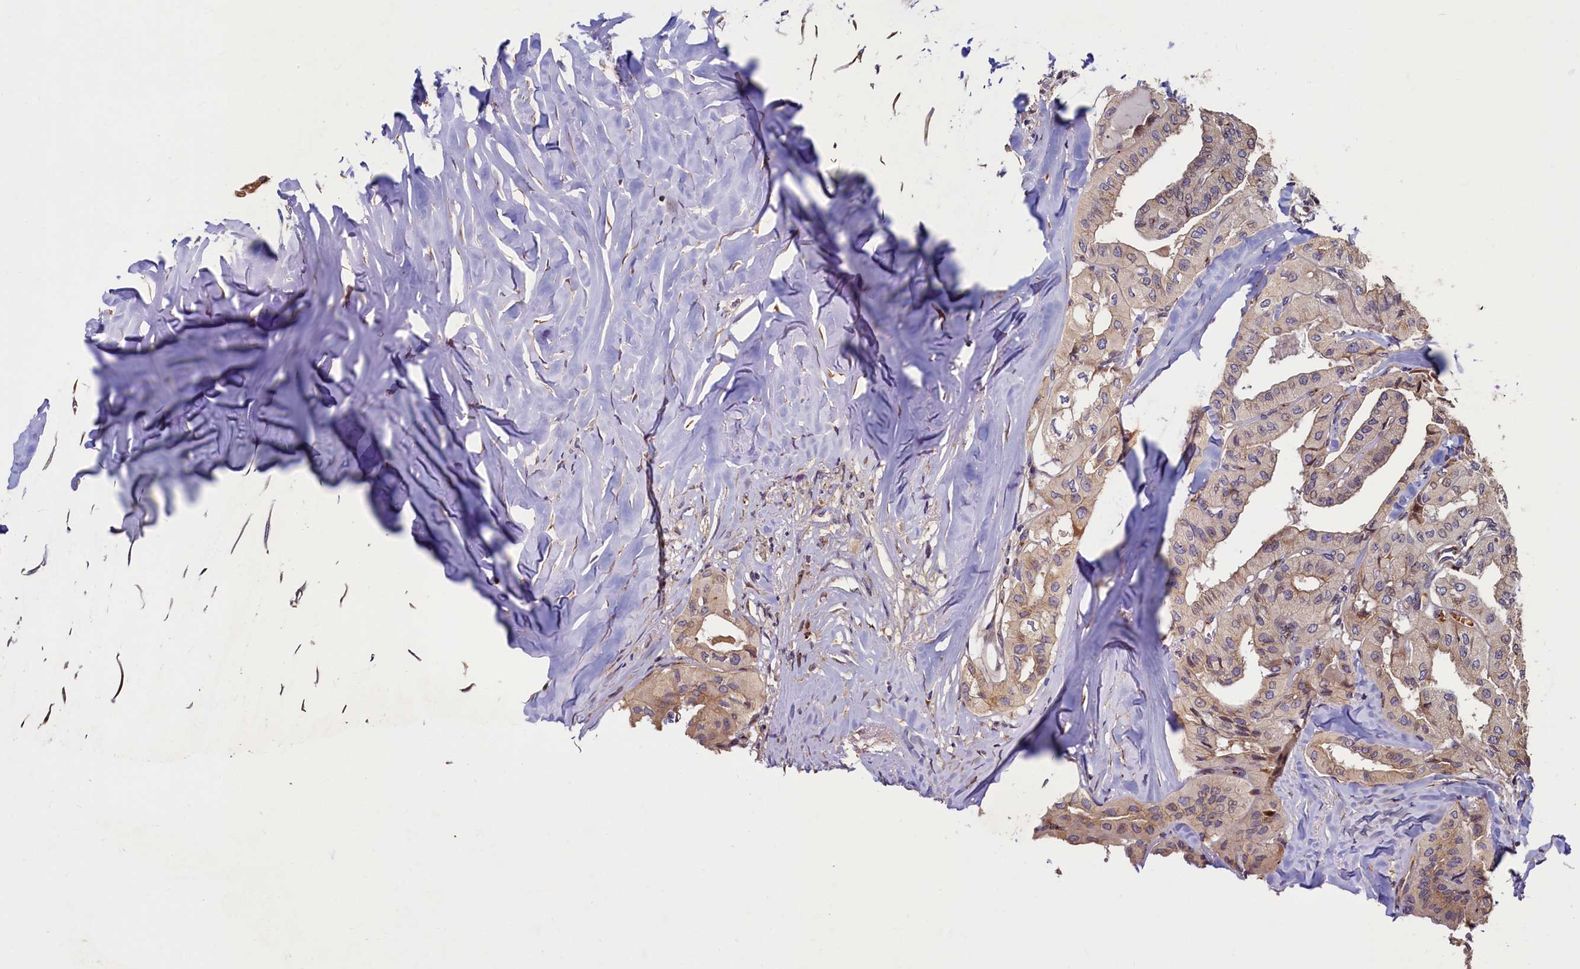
{"staining": {"intensity": "weak", "quantity": "25%-75%", "location": "cytoplasmic/membranous"}, "tissue": "thyroid cancer", "cell_type": "Tumor cells", "image_type": "cancer", "snomed": [{"axis": "morphology", "description": "Papillary adenocarcinoma, NOS"}, {"axis": "topography", "description": "Thyroid gland"}], "caption": "IHC staining of thyroid cancer, which shows low levels of weak cytoplasmic/membranous positivity in approximately 25%-75% of tumor cells indicating weak cytoplasmic/membranous protein expression. The staining was performed using DAB (brown) for protein detection and nuclei were counterstained in hematoxylin (blue).", "gene": "TMEM181", "patient": {"sex": "female", "age": 59}}